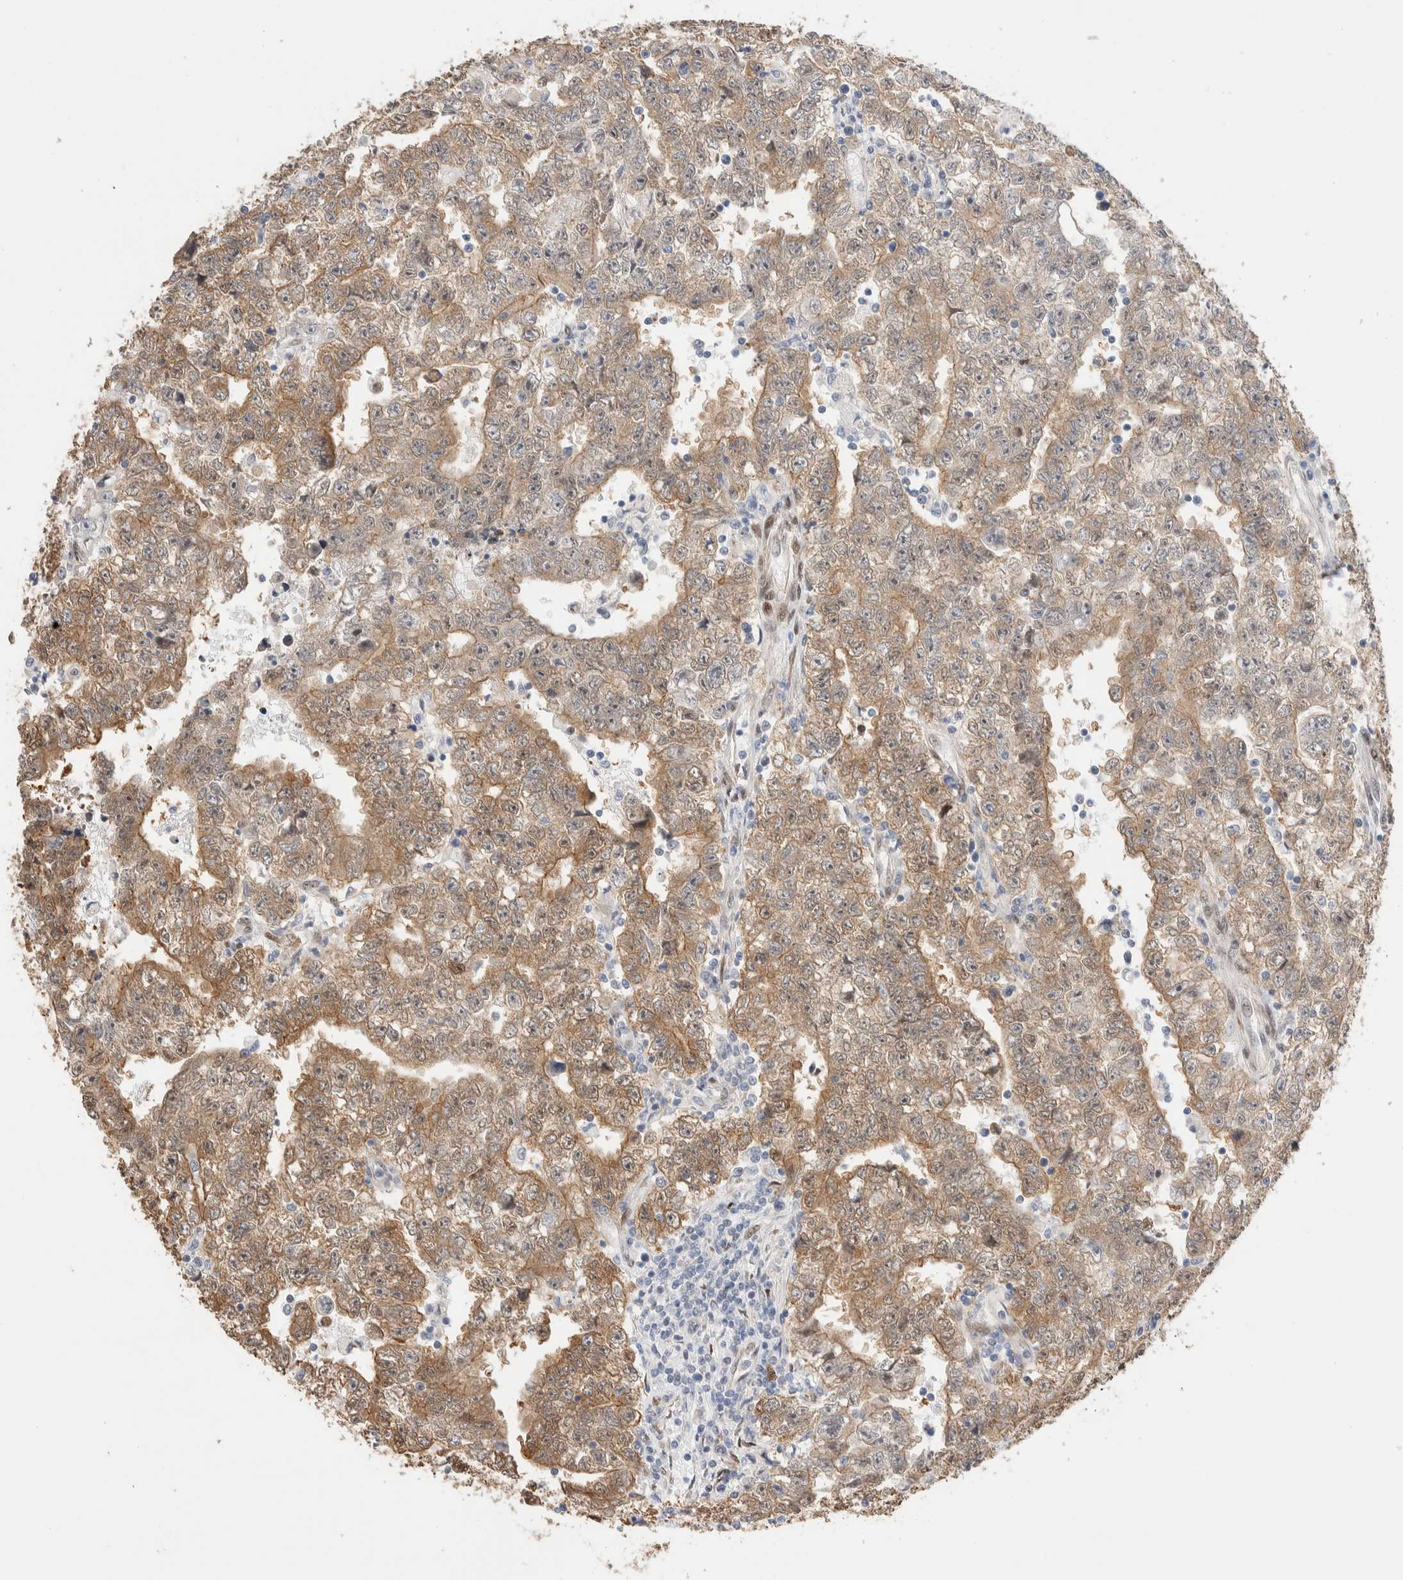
{"staining": {"intensity": "weak", "quantity": ">75%", "location": "cytoplasmic/membranous"}, "tissue": "testis cancer", "cell_type": "Tumor cells", "image_type": "cancer", "snomed": [{"axis": "morphology", "description": "Carcinoma, Embryonal, NOS"}, {"axis": "topography", "description": "Testis"}], "caption": "Immunohistochemical staining of human embryonal carcinoma (testis) reveals weak cytoplasmic/membranous protein positivity in approximately >75% of tumor cells. (brown staining indicates protein expression, while blue staining denotes nuclei).", "gene": "NSMAF", "patient": {"sex": "male", "age": 25}}